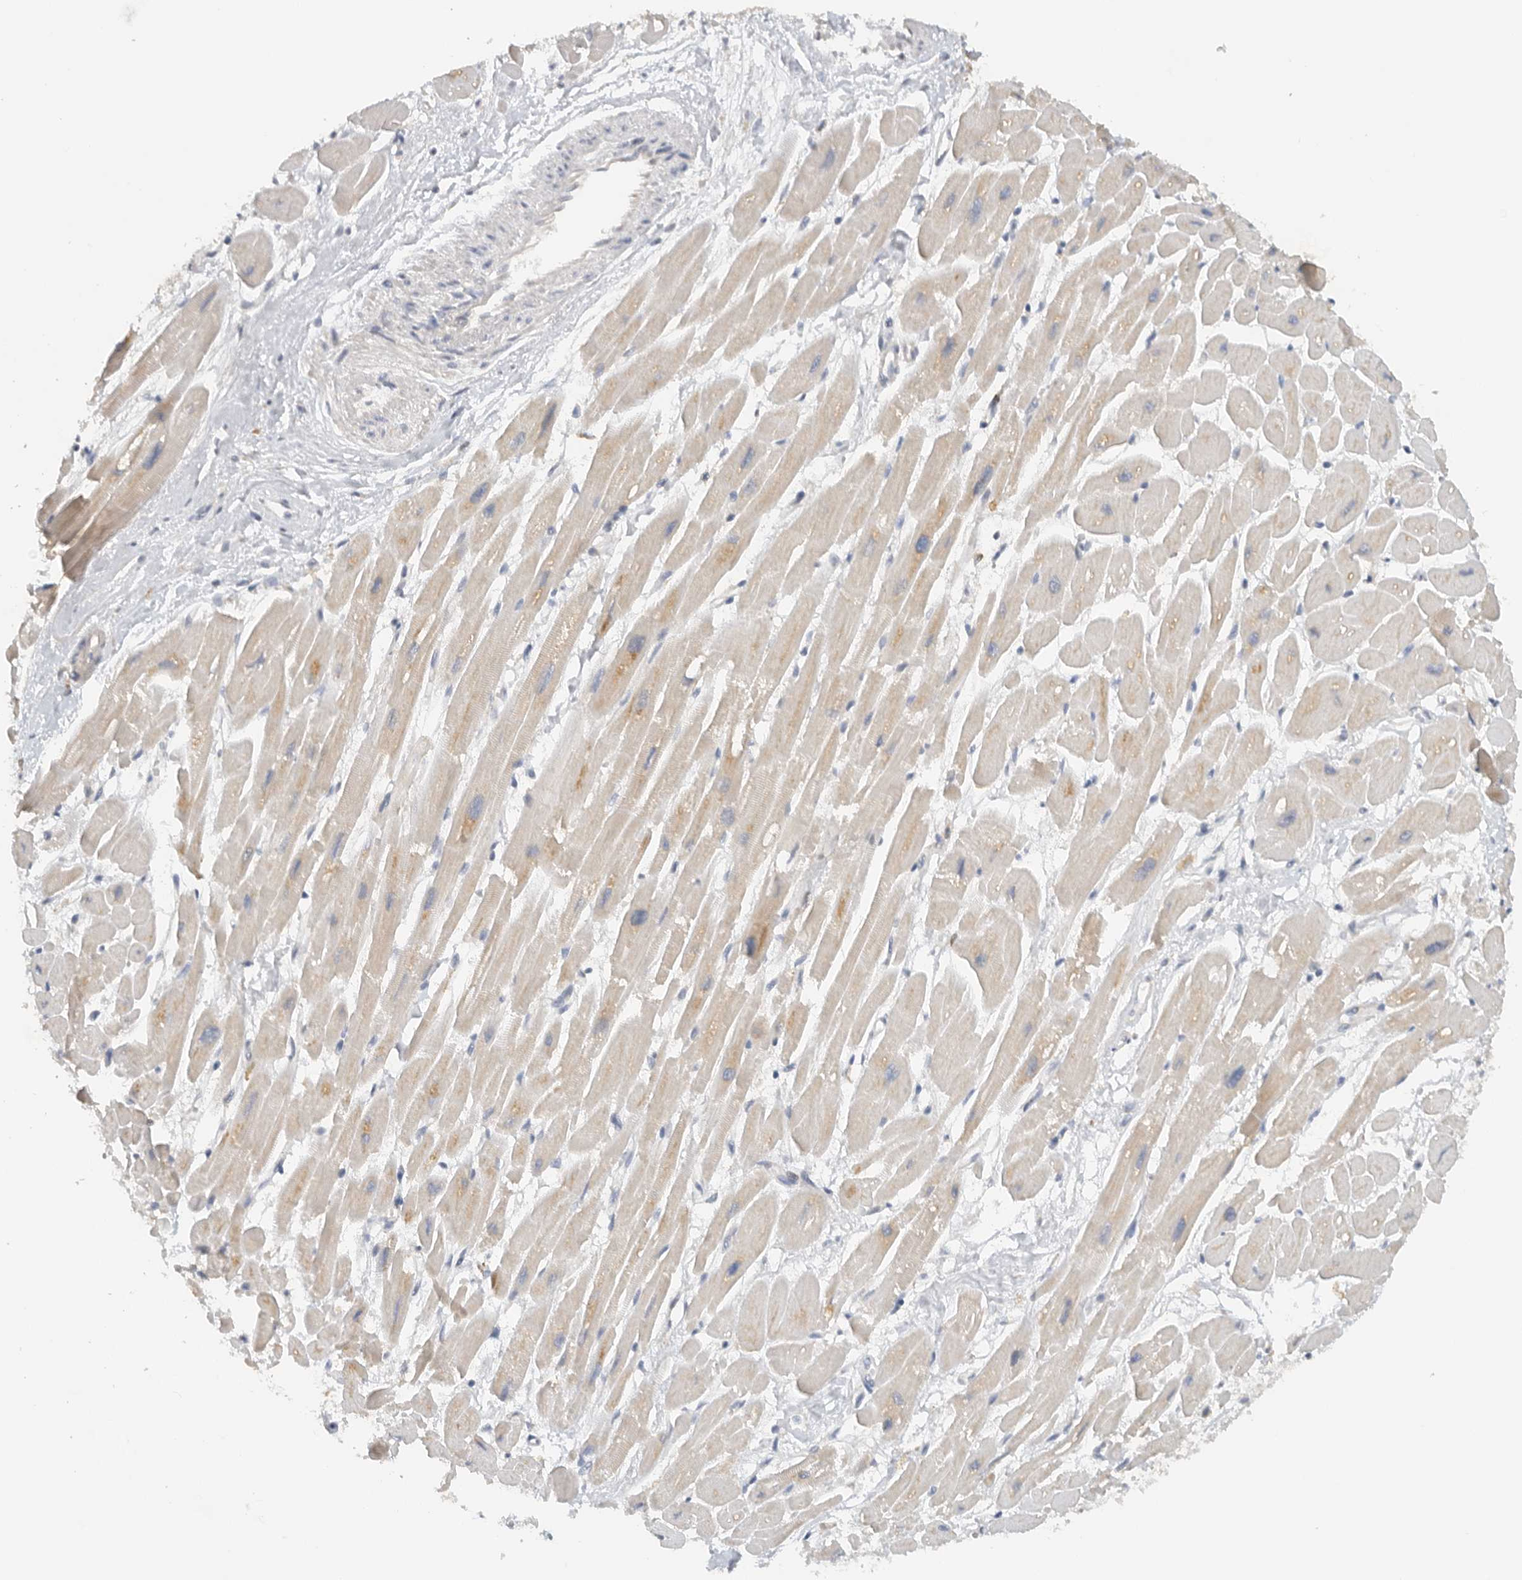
{"staining": {"intensity": "weak", "quantity": "<25%", "location": "cytoplasmic/membranous"}, "tissue": "heart muscle", "cell_type": "Cardiomyocytes", "image_type": "normal", "snomed": [{"axis": "morphology", "description": "Normal tissue, NOS"}, {"axis": "topography", "description": "Heart"}], "caption": "Immunohistochemical staining of normal heart muscle exhibits no significant staining in cardiomyocytes.", "gene": "PUM1", "patient": {"sex": "female", "age": 54}}